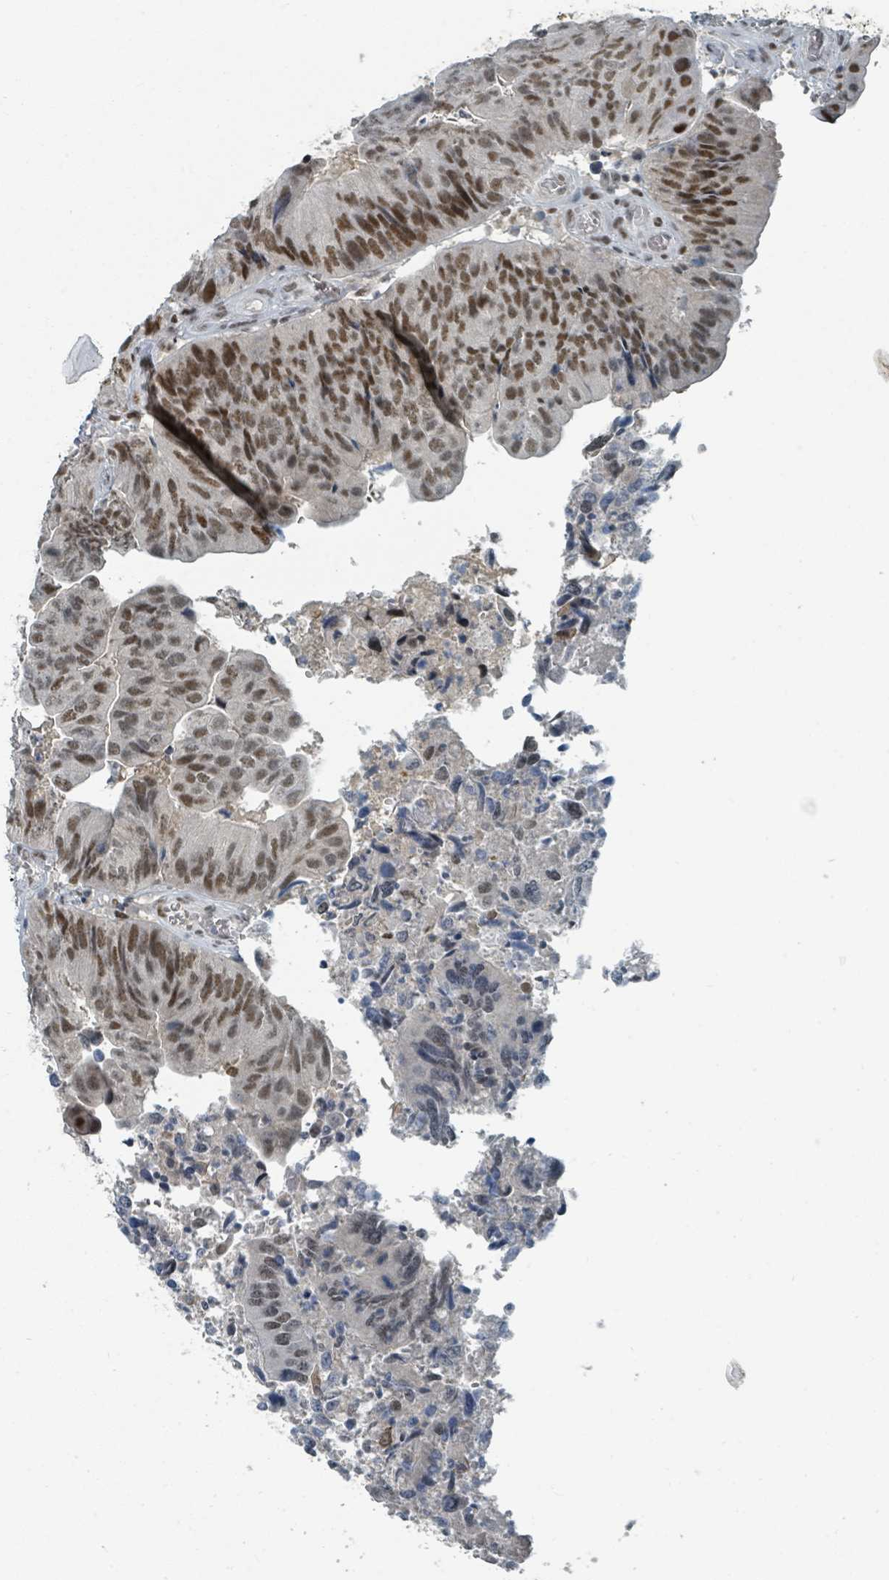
{"staining": {"intensity": "moderate", "quantity": ">75%", "location": "nuclear"}, "tissue": "colorectal cancer", "cell_type": "Tumor cells", "image_type": "cancer", "snomed": [{"axis": "morphology", "description": "Adenocarcinoma, NOS"}, {"axis": "topography", "description": "Colon"}], "caption": "The immunohistochemical stain labels moderate nuclear staining in tumor cells of colorectal cancer (adenocarcinoma) tissue. (DAB = brown stain, brightfield microscopy at high magnification).", "gene": "UCK1", "patient": {"sex": "female", "age": 67}}